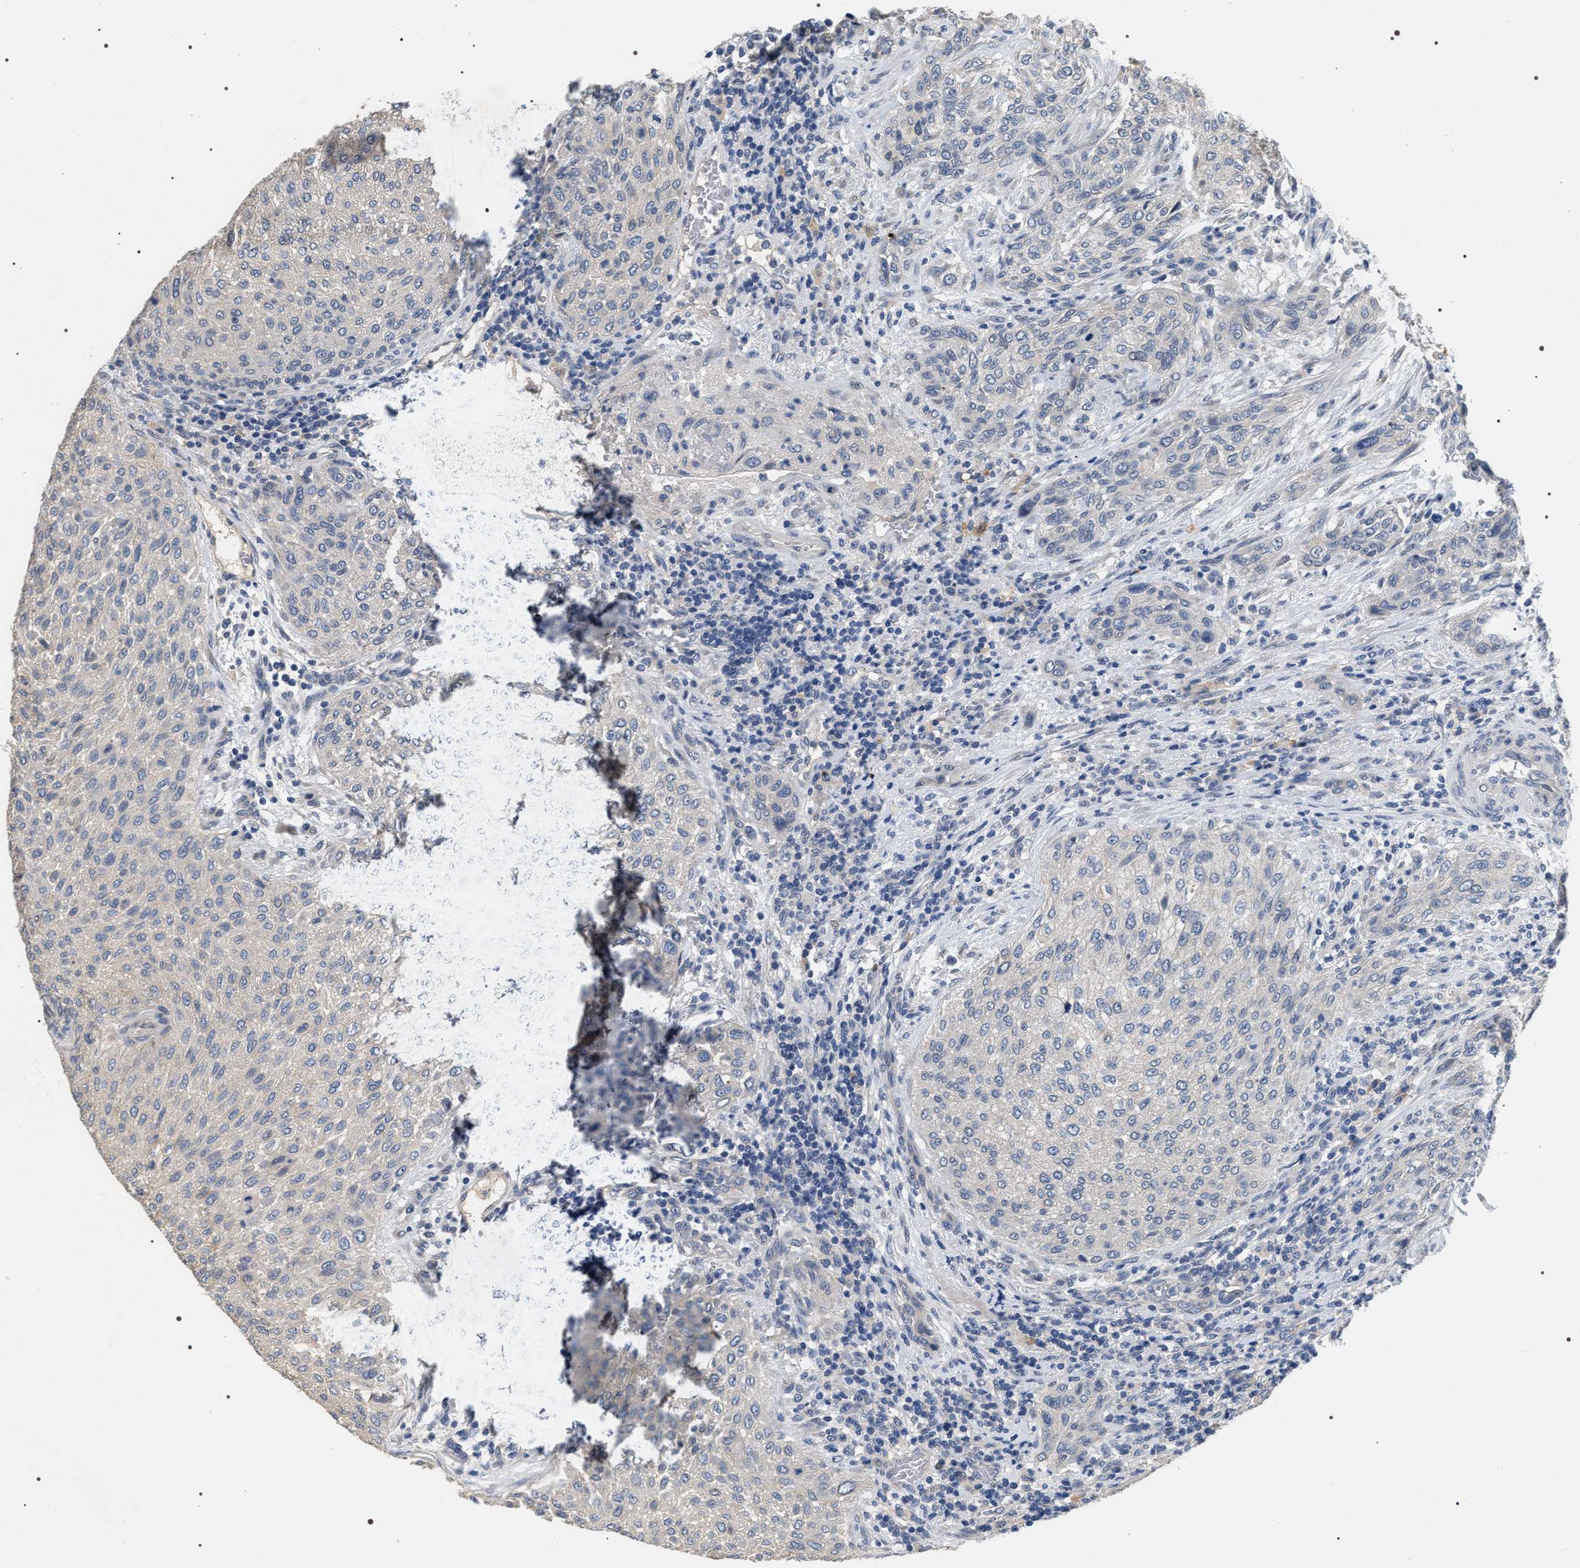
{"staining": {"intensity": "negative", "quantity": "none", "location": "none"}, "tissue": "urothelial cancer", "cell_type": "Tumor cells", "image_type": "cancer", "snomed": [{"axis": "morphology", "description": "Urothelial carcinoma, Low grade"}, {"axis": "morphology", "description": "Urothelial carcinoma, High grade"}, {"axis": "topography", "description": "Urinary bladder"}], "caption": "Immunohistochemistry (IHC) histopathology image of human urothelial cancer stained for a protein (brown), which shows no expression in tumor cells.", "gene": "IFT81", "patient": {"sex": "male", "age": 35}}